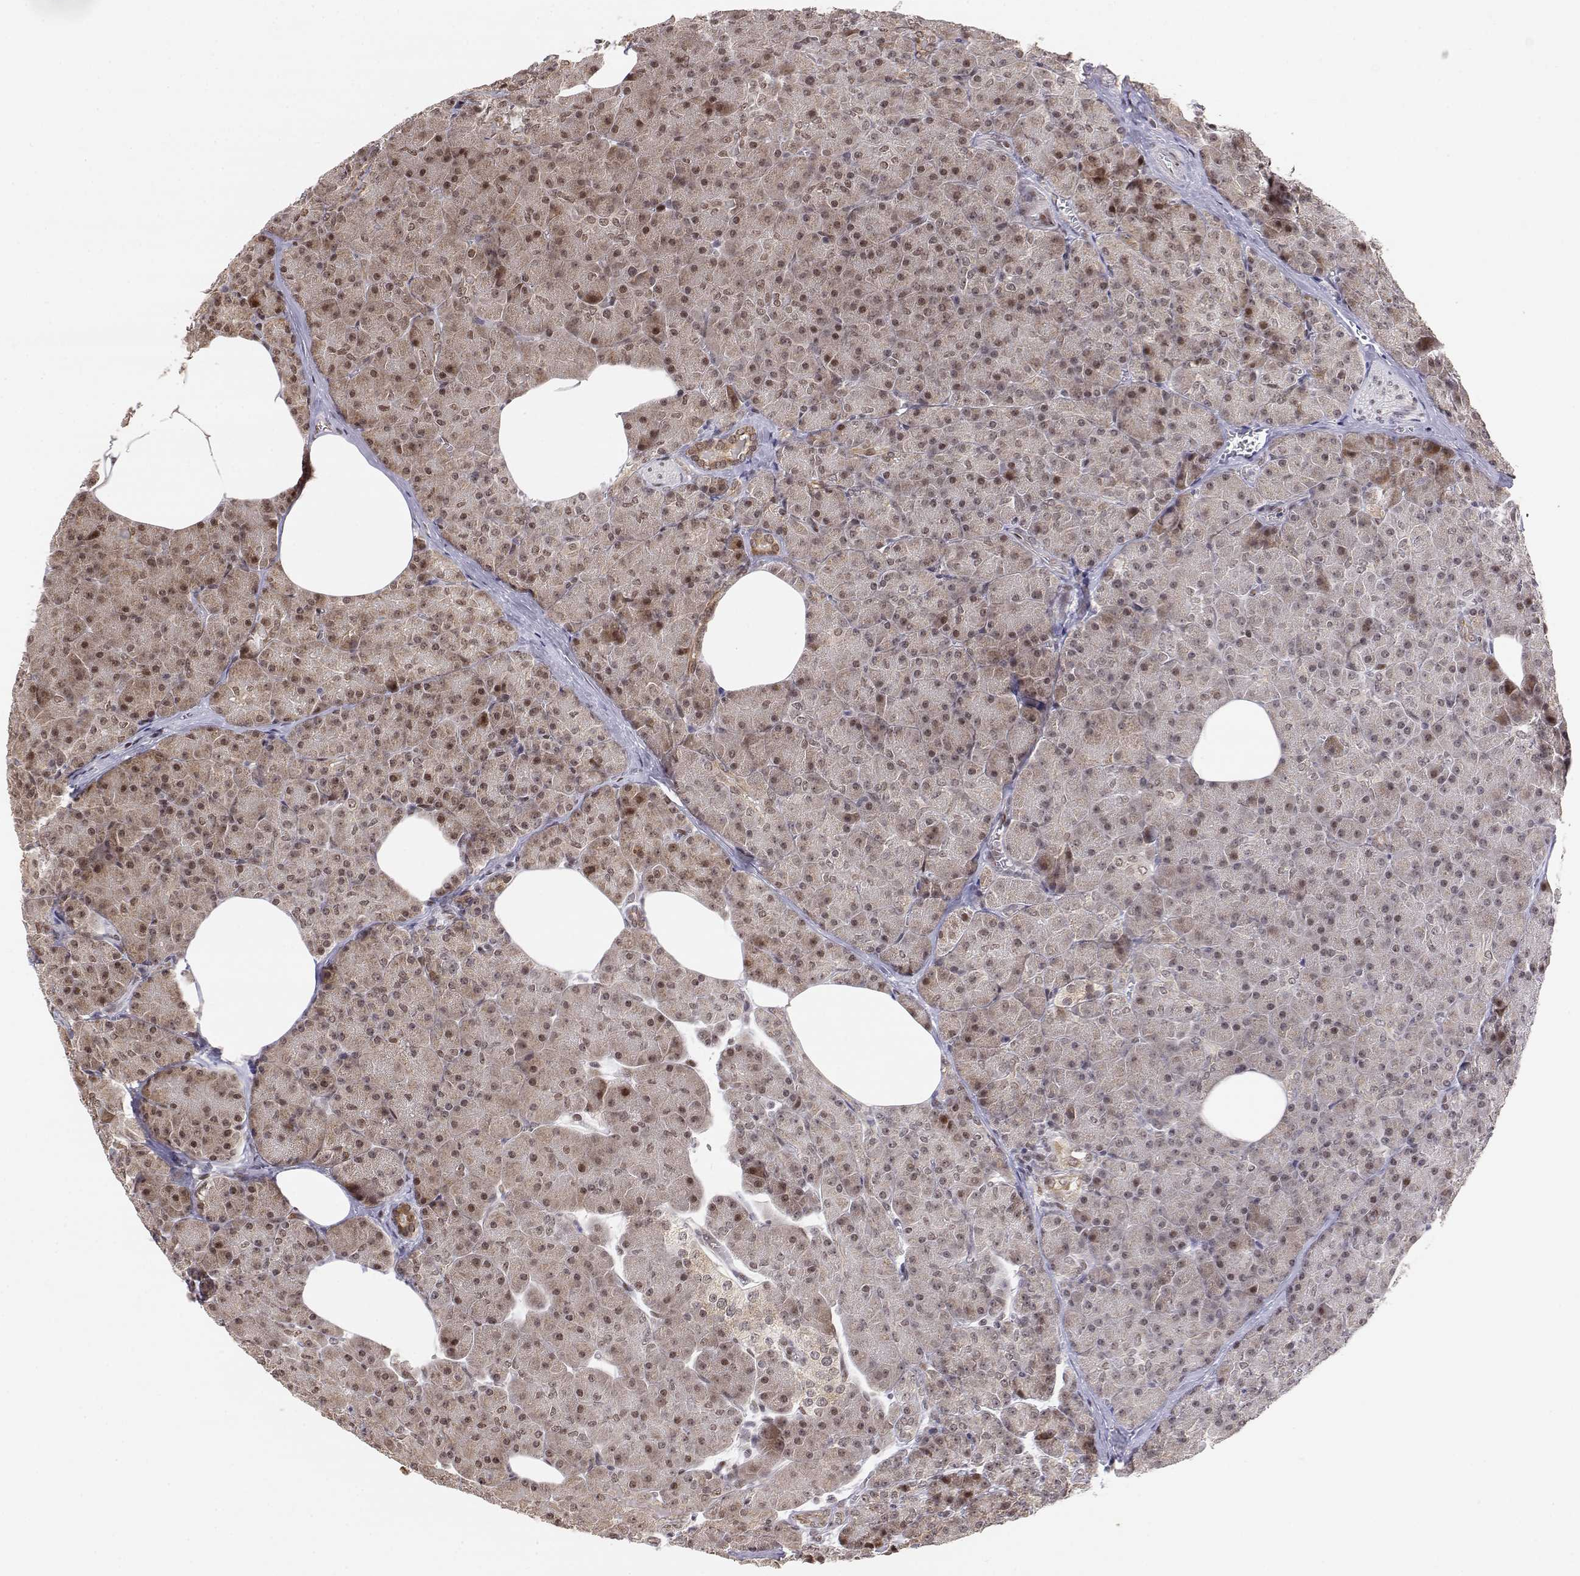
{"staining": {"intensity": "strong", "quantity": "<25%", "location": "nuclear"}, "tissue": "pancreas", "cell_type": "Exocrine glandular cells", "image_type": "normal", "snomed": [{"axis": "morphology", "description": "Normal tissue, NOS"}, {"axis": "topography", "description": "Pancreas"}], "caption": "Protein analysis of unremarkable pancreas demonstrates strong nuclear staining in about <25% of exocrine glandular cells.", "gene": "BRCA1", "patient": {"sex": "female", "age": 45}}